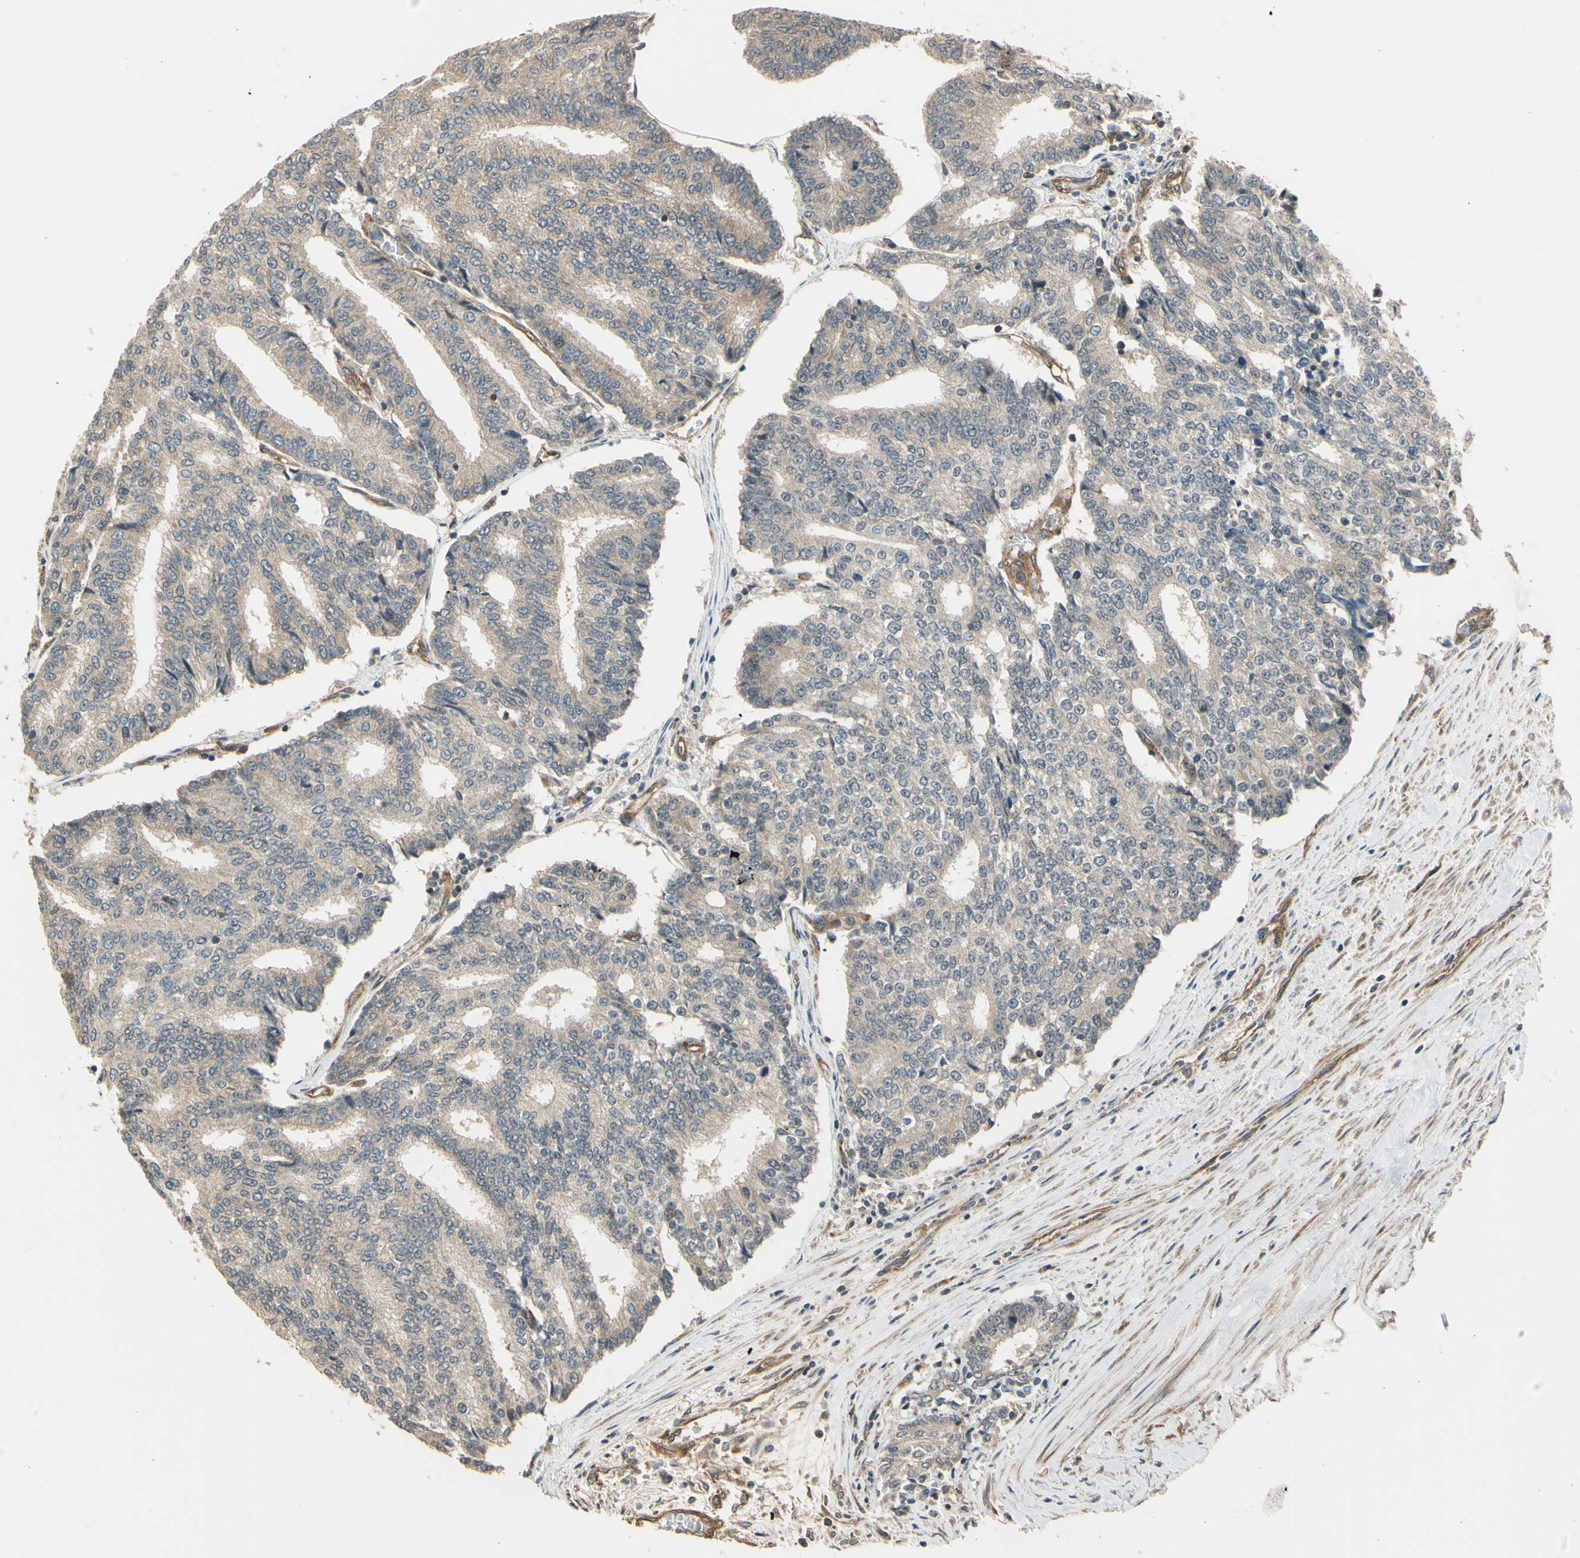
{"staining": {"intensity": "weak", "quantity": ">75%", "location": "cytoplasmic/membranous"}, "tissue": "prostate cancer", "cell_type": "Tumor cells", "image_type": "cancer", "snomed": [{"axis": "morphology", "description": "Adenocarcinoma, High grade"}, {"axis": "topography", "description": "Prostate"}], "caption": "Approximately >75% of tumor cells in human adenocarcinoma (high-grade) (prostate) exhibit weak cytoplasmic/membranous protein positivity as visualized by brown immunohistochemical staining.", "gene": "EFNB2", "patient": {"sex": "male", "age": 55}}